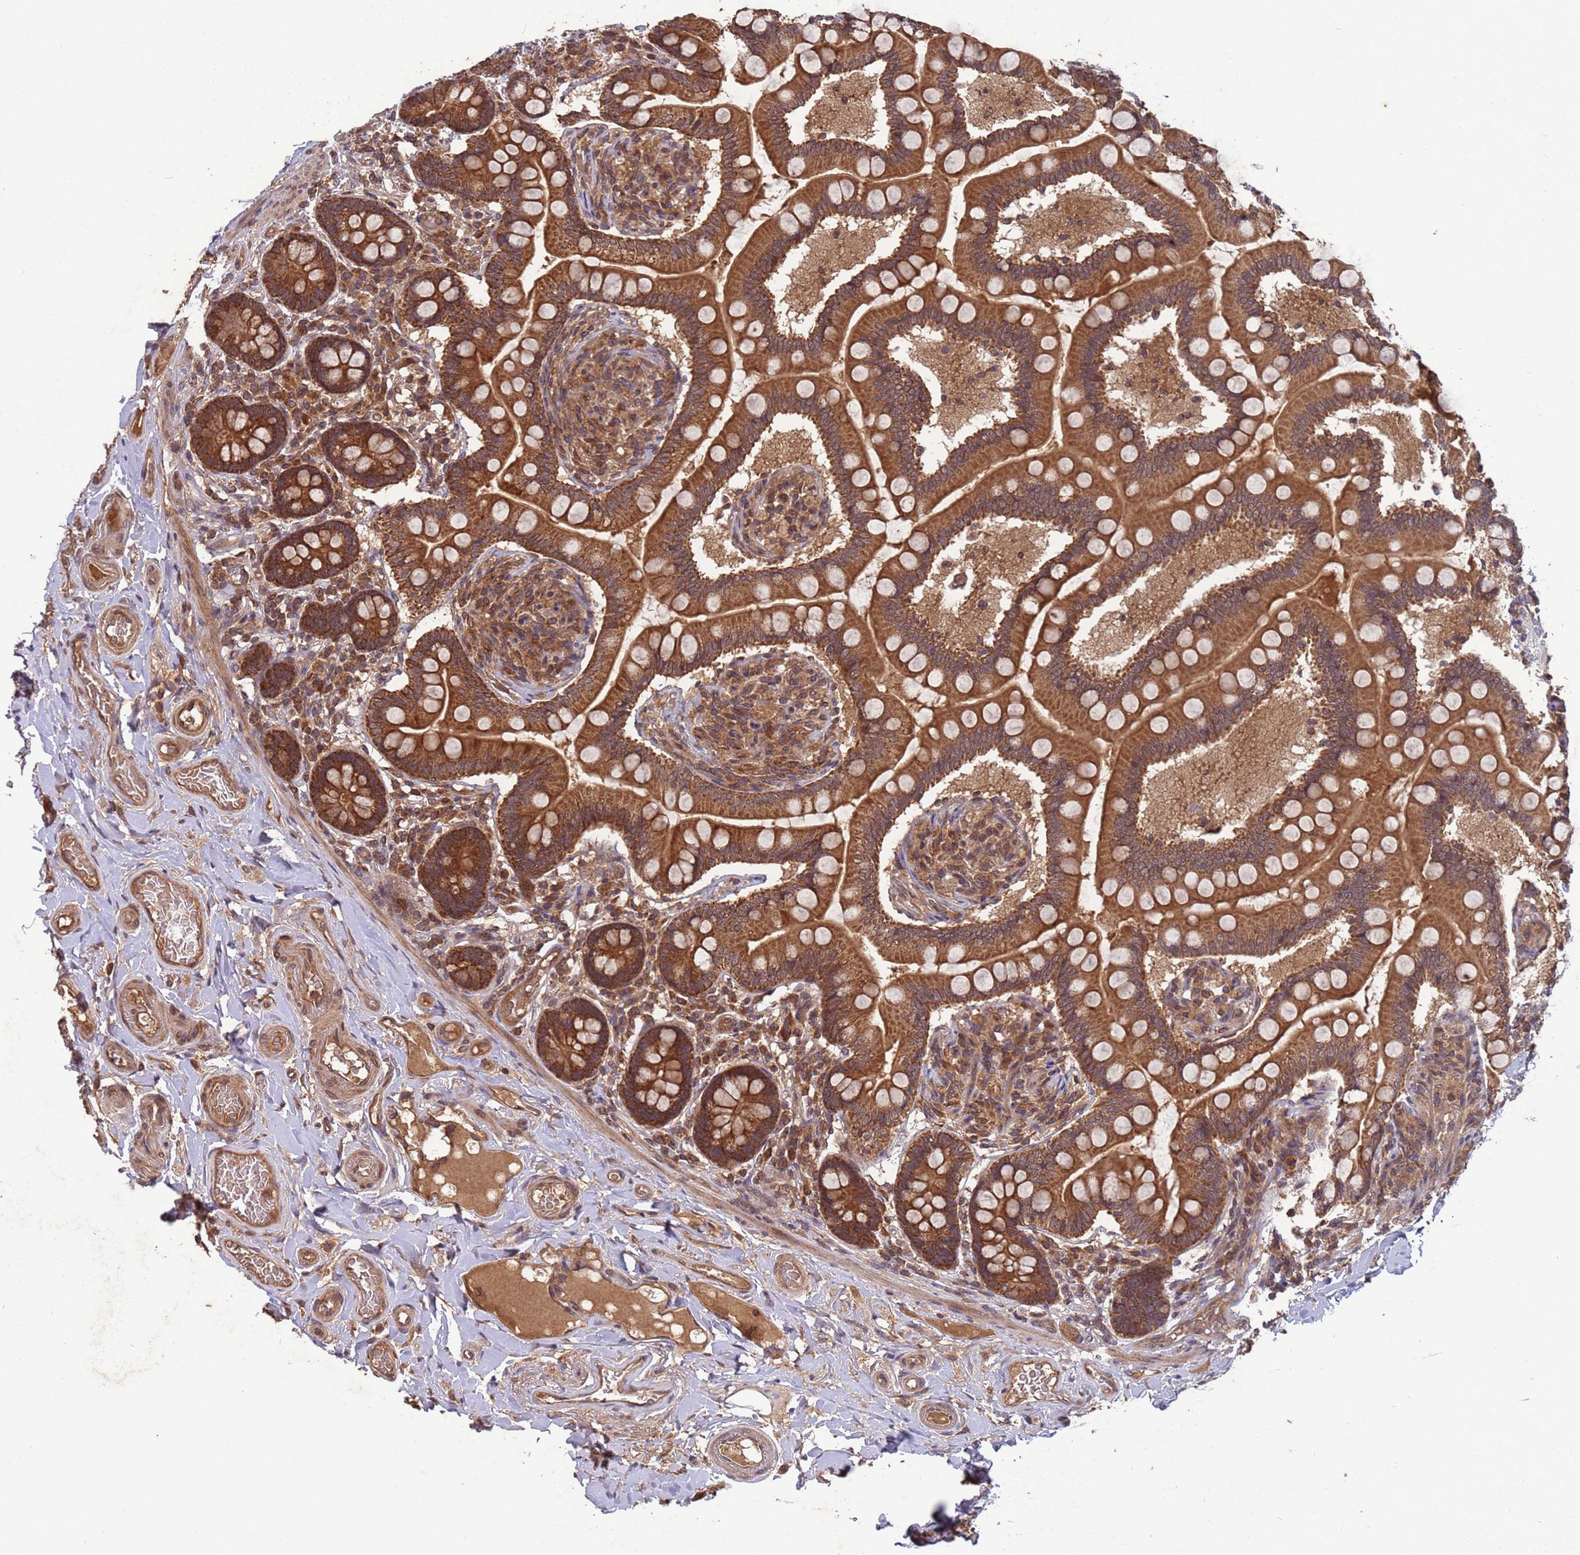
{"staining": {"intensity": "strong", "quantity": ">75%", "location": "cytoplasmic/membranous"}, "tissue": "small intestine", "cell_type": "Glandular cells", "image_type": "normal", "snomed": [{"axis": "morphology", "description": "Normal tissue, NOS"}, {"axis": "topography", "description": "Small intestine"}], "caption": "Protein staining of benign small intestine reveals strong cytoplasmic/membranous expression in about >75% of glandular cells.", "gene": "ERI1", "patient": {"sex": "female", "age": 64}}